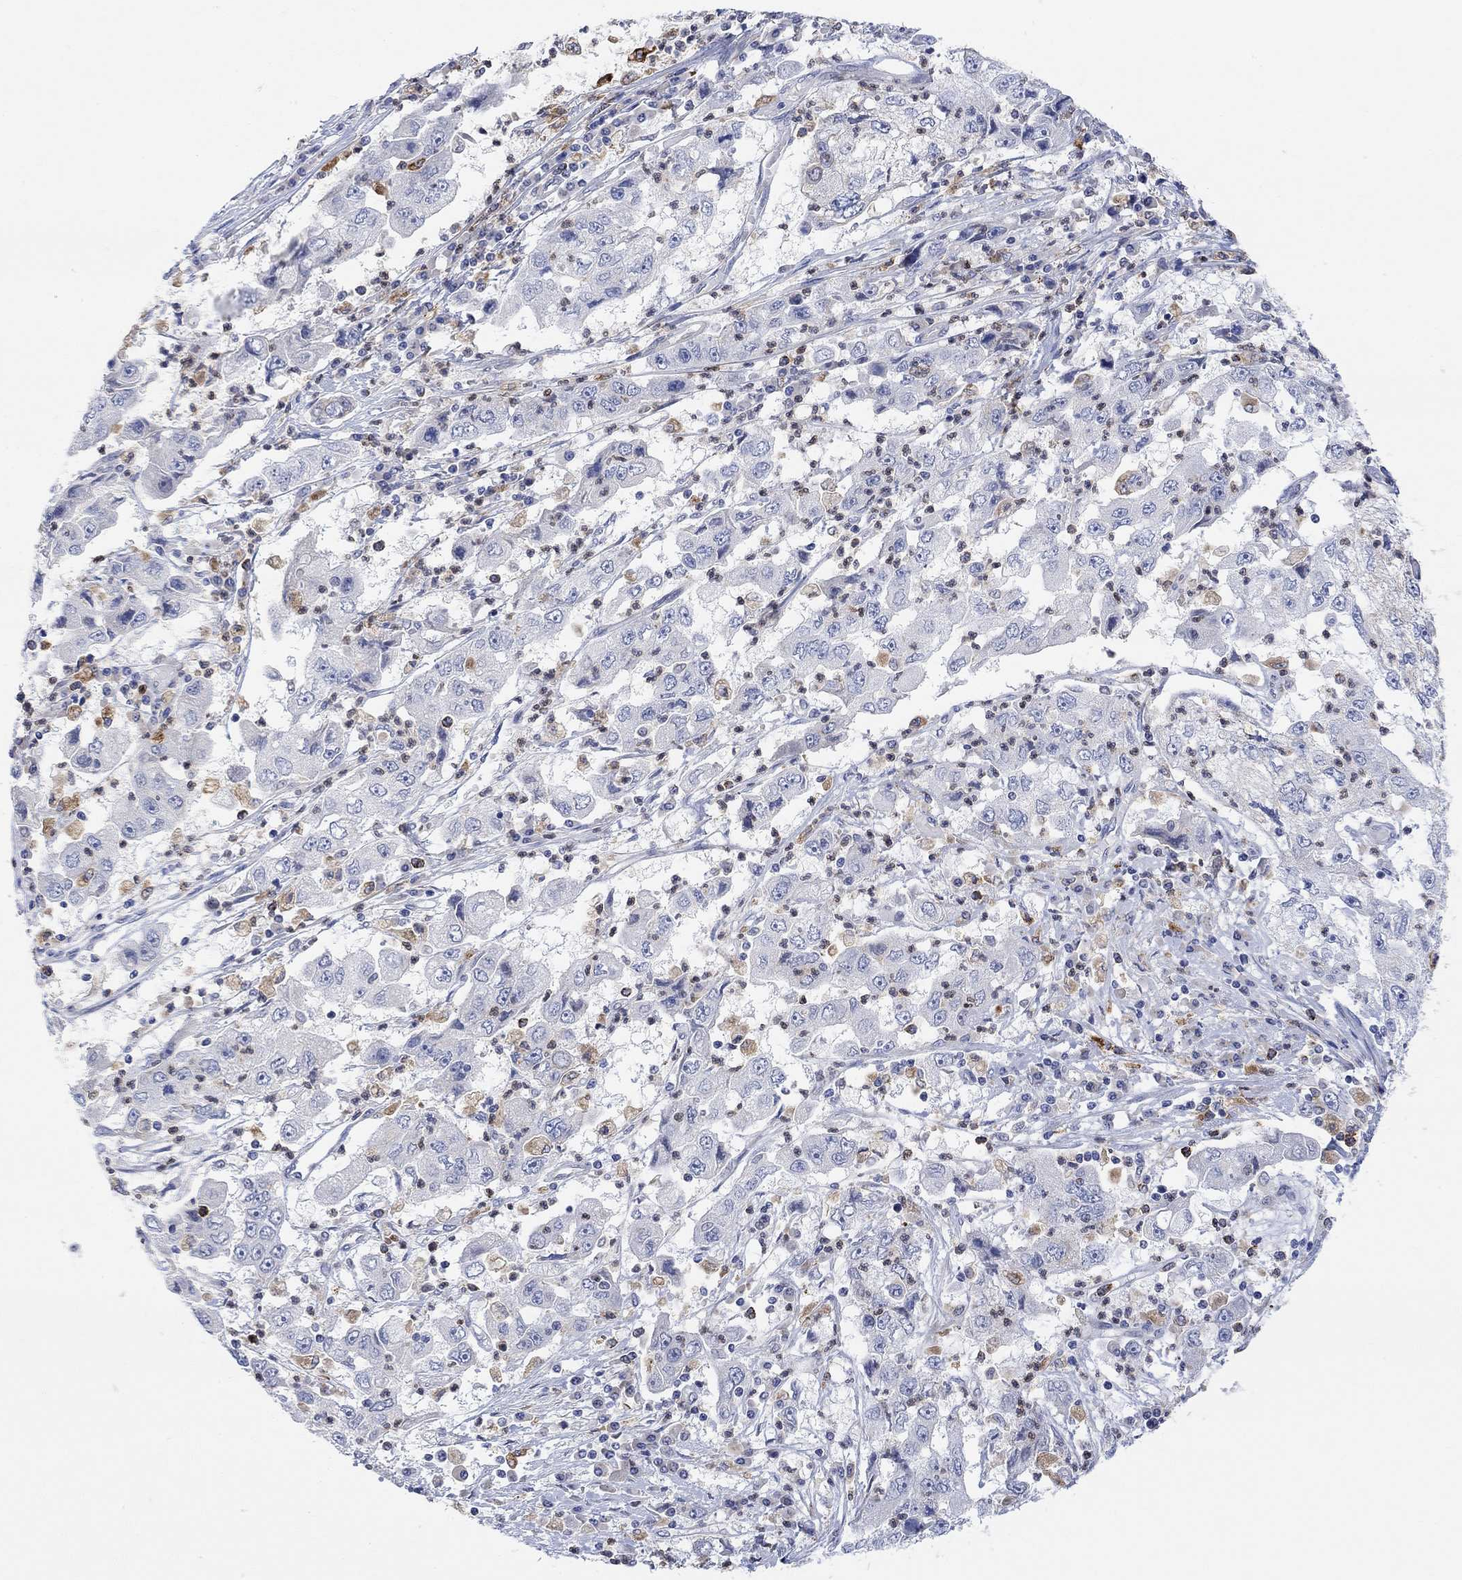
{"staining": {"intensity": "negative", "quantity": "none", "location": "none"}, "tissue": "cervical cancer", "cell_type": "Tumor cells", "image_type": "cancer", "snomed": [{"axis": "morphology", "description": "Squamous cell carcinoma, NOS"}, {"axis": "topography", "description": "Cervix"}], "caption": "Immunohistochemical staining of cervical squamous cell carcinoma exhibits no significant positivity in tumor cells.", "gene": "ACSL1", "patient": {"sex": "female", "age": 36}}